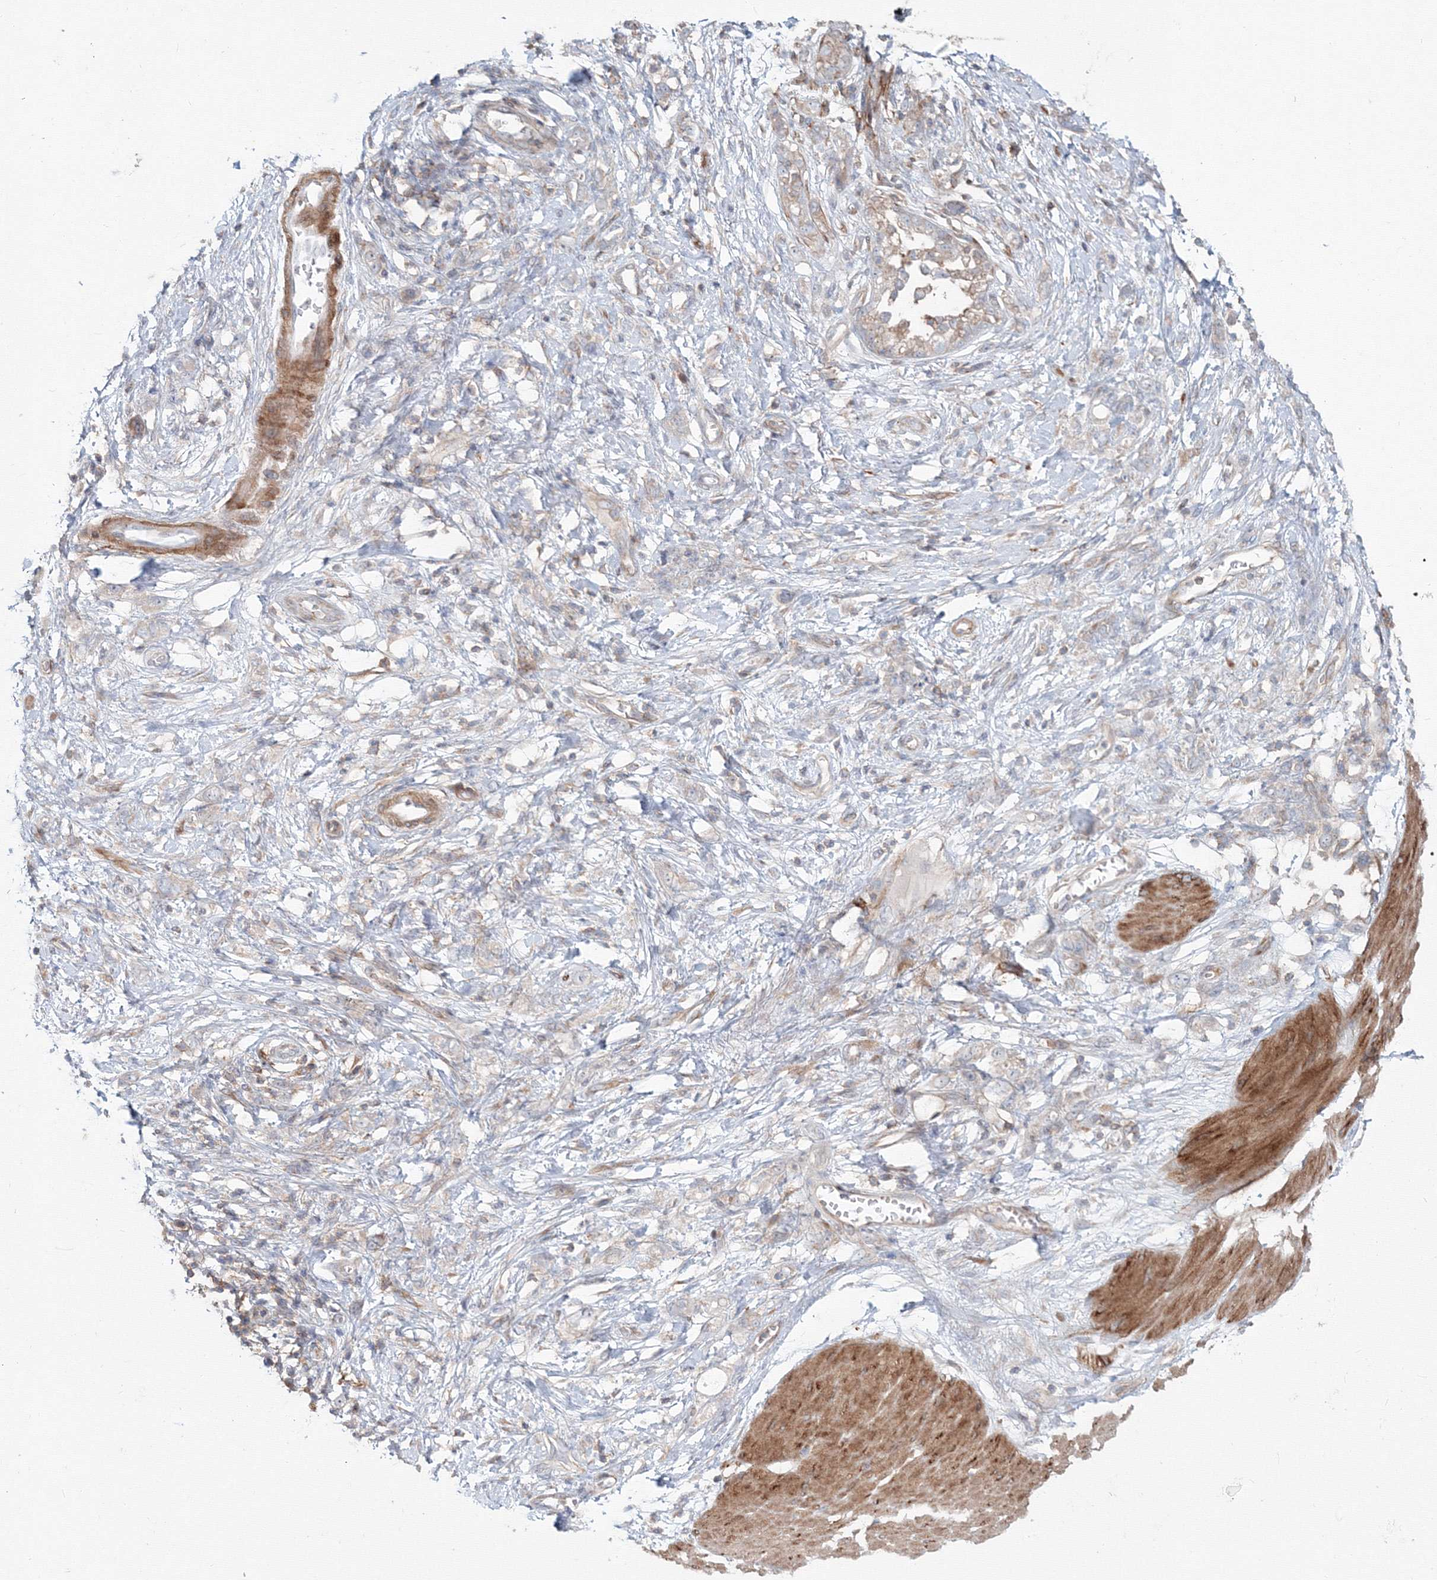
{"staining": {"intensity": "negative", "quantity": "none", "location": "none"}, "tissue": "stomach cancer", "cell_type": "Tumor cells", "image_type": "cancer", "snomed": [{"axis": "morphology", "description": "Adenocarcinoma, NOS"}, {"axis": "topography", "description": "Stomach"}], "caption": "Protein analysis of stomach cancer (adenocarcinoma) demonstrates no significant positivity in tumor cells.", "gene": "SH3PXD2A", "patient": {"sex": "female", "age": 76}}